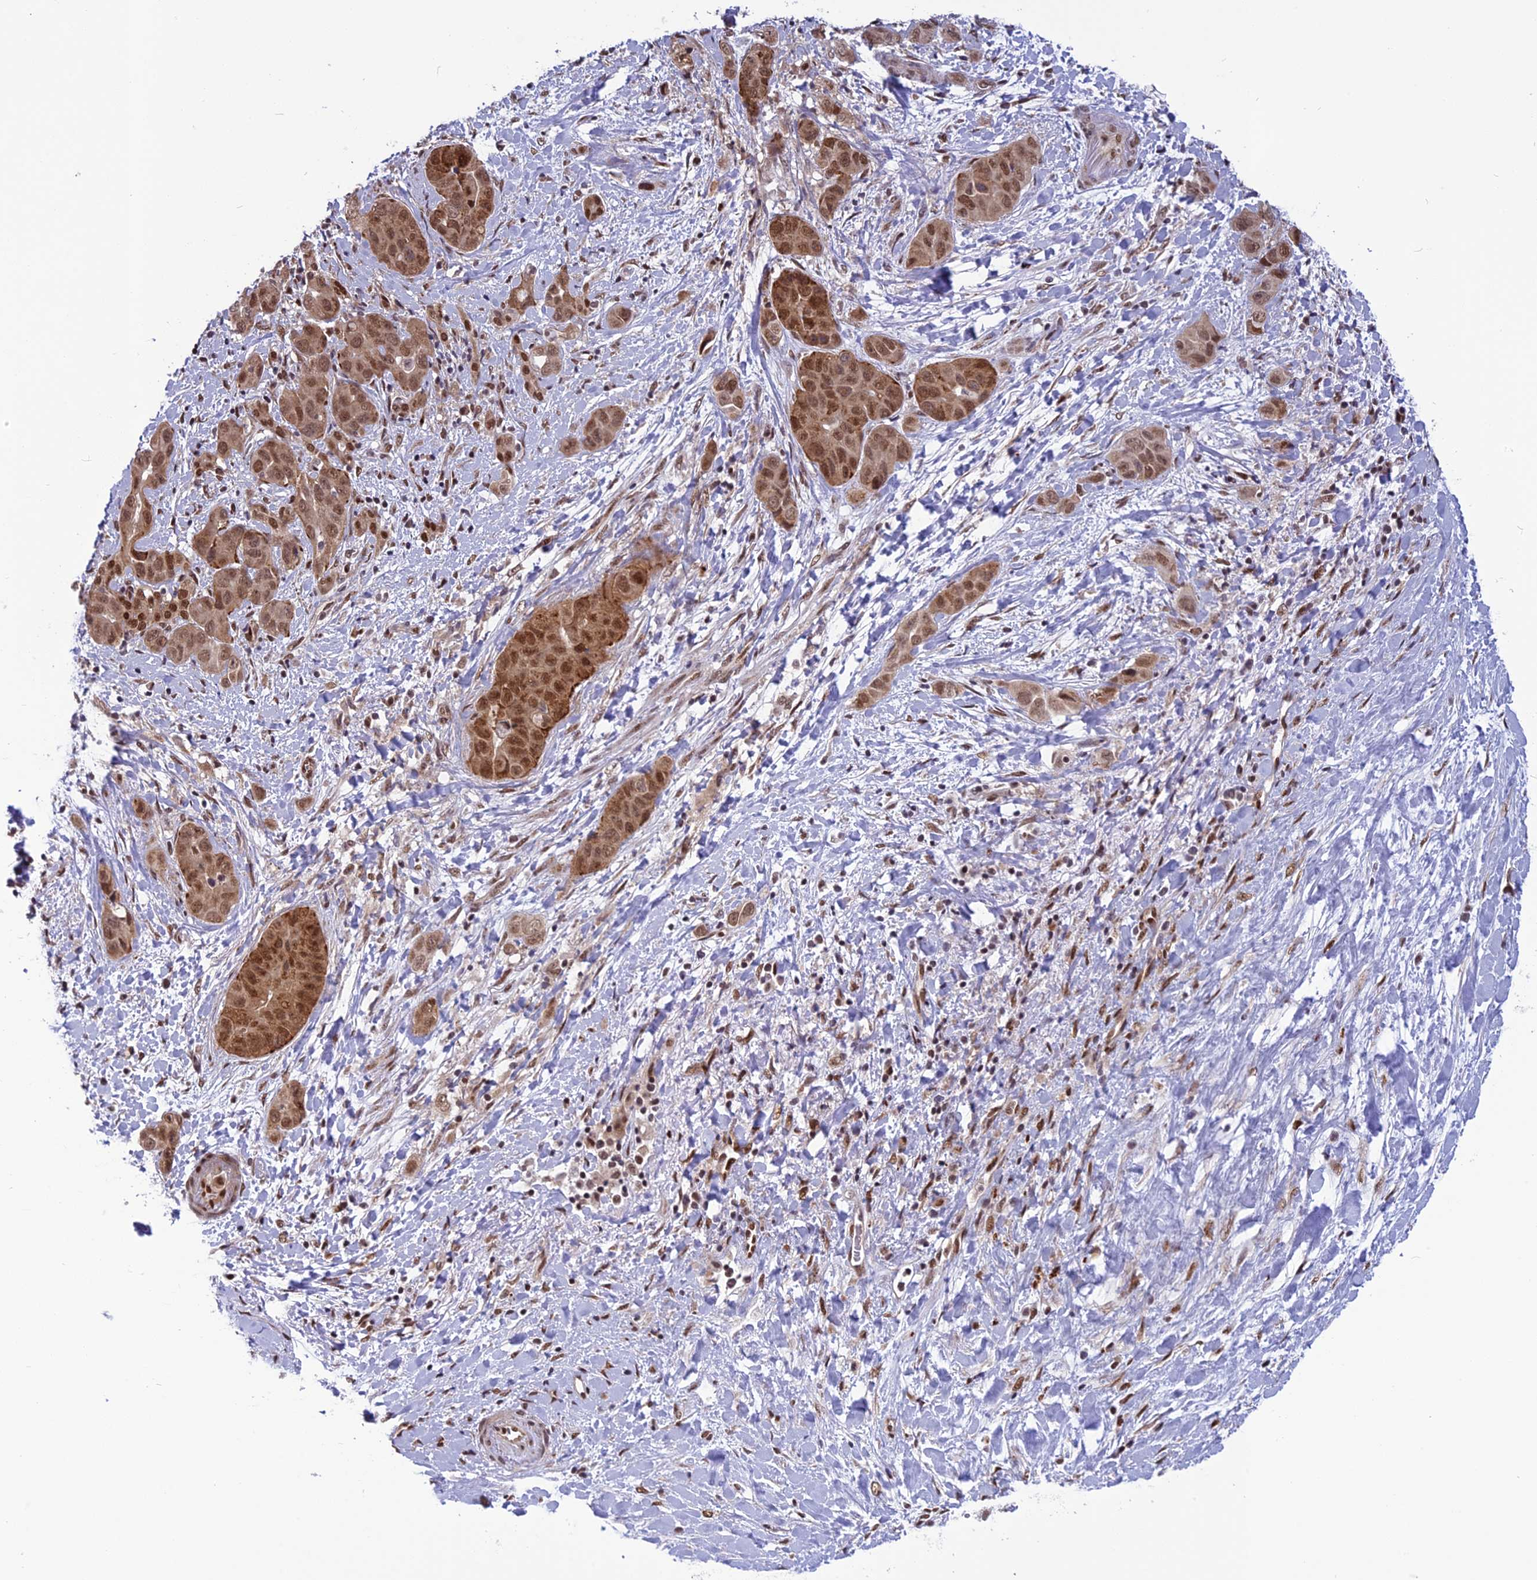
{"staining": {"intensity": "moderate", "quantity": ">75%", "location": "cytoplasmic/membranous,nuclear"}, "tissue": "liver cancer", "cell_type": "Tumor cells", "image_type": "cancer", "snomed": [{"axis": "morphology", "description": "Cholangiocarcinoma"}, {"axis": "topography", "description": "Liver"}], "caption": "High-power microscopy captured an immunohistochemistry (IHC) image of liver cancer (cholangiocarcinoma), revealing moderate cytoplasmic/membranous and nuclear positivity in approximately >75% of tumor cells.", "gene": "RTRAF", "patient": {"sex": "female", "age": 52}}